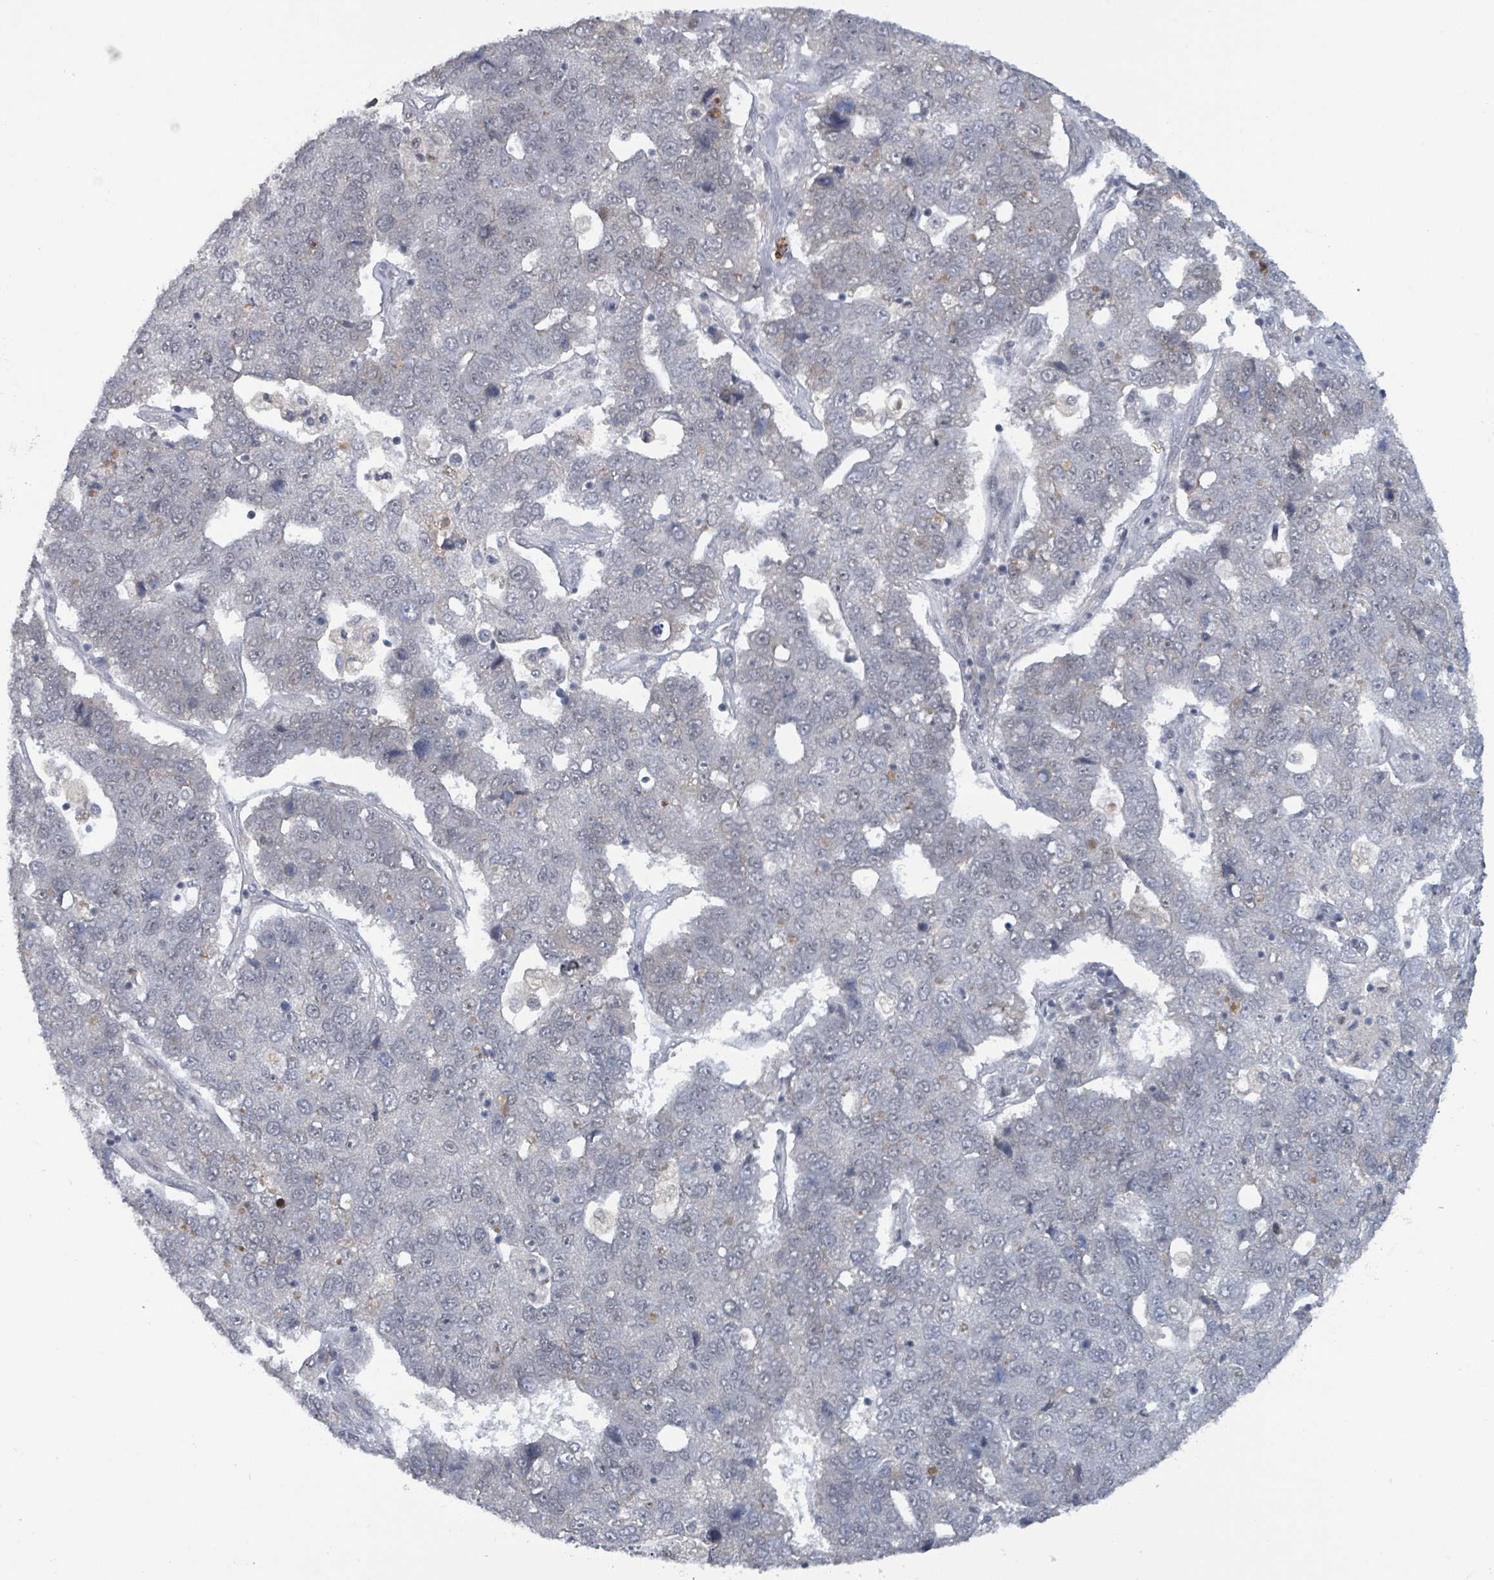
{"staining": {"intensity": "negative", "quantity": "none", "location": "none"}, "tissue": "pancreatic cancer", "cell_type": "Tumor cells", "image_type": "cancer", "snomed": [{"axis": "morphology", "description": "Adenocarcinoma, NOS"}, {"axis": "topography", "description": "Pancreas"}], "caption": "This is a image of immunohistochemistry (IHC) staining of pancreatic cancer (adenocarcinoma), which shows no positivity in tumor cells.", "gene": "BANP", "patient": {"sex": "female", "age": 61}}